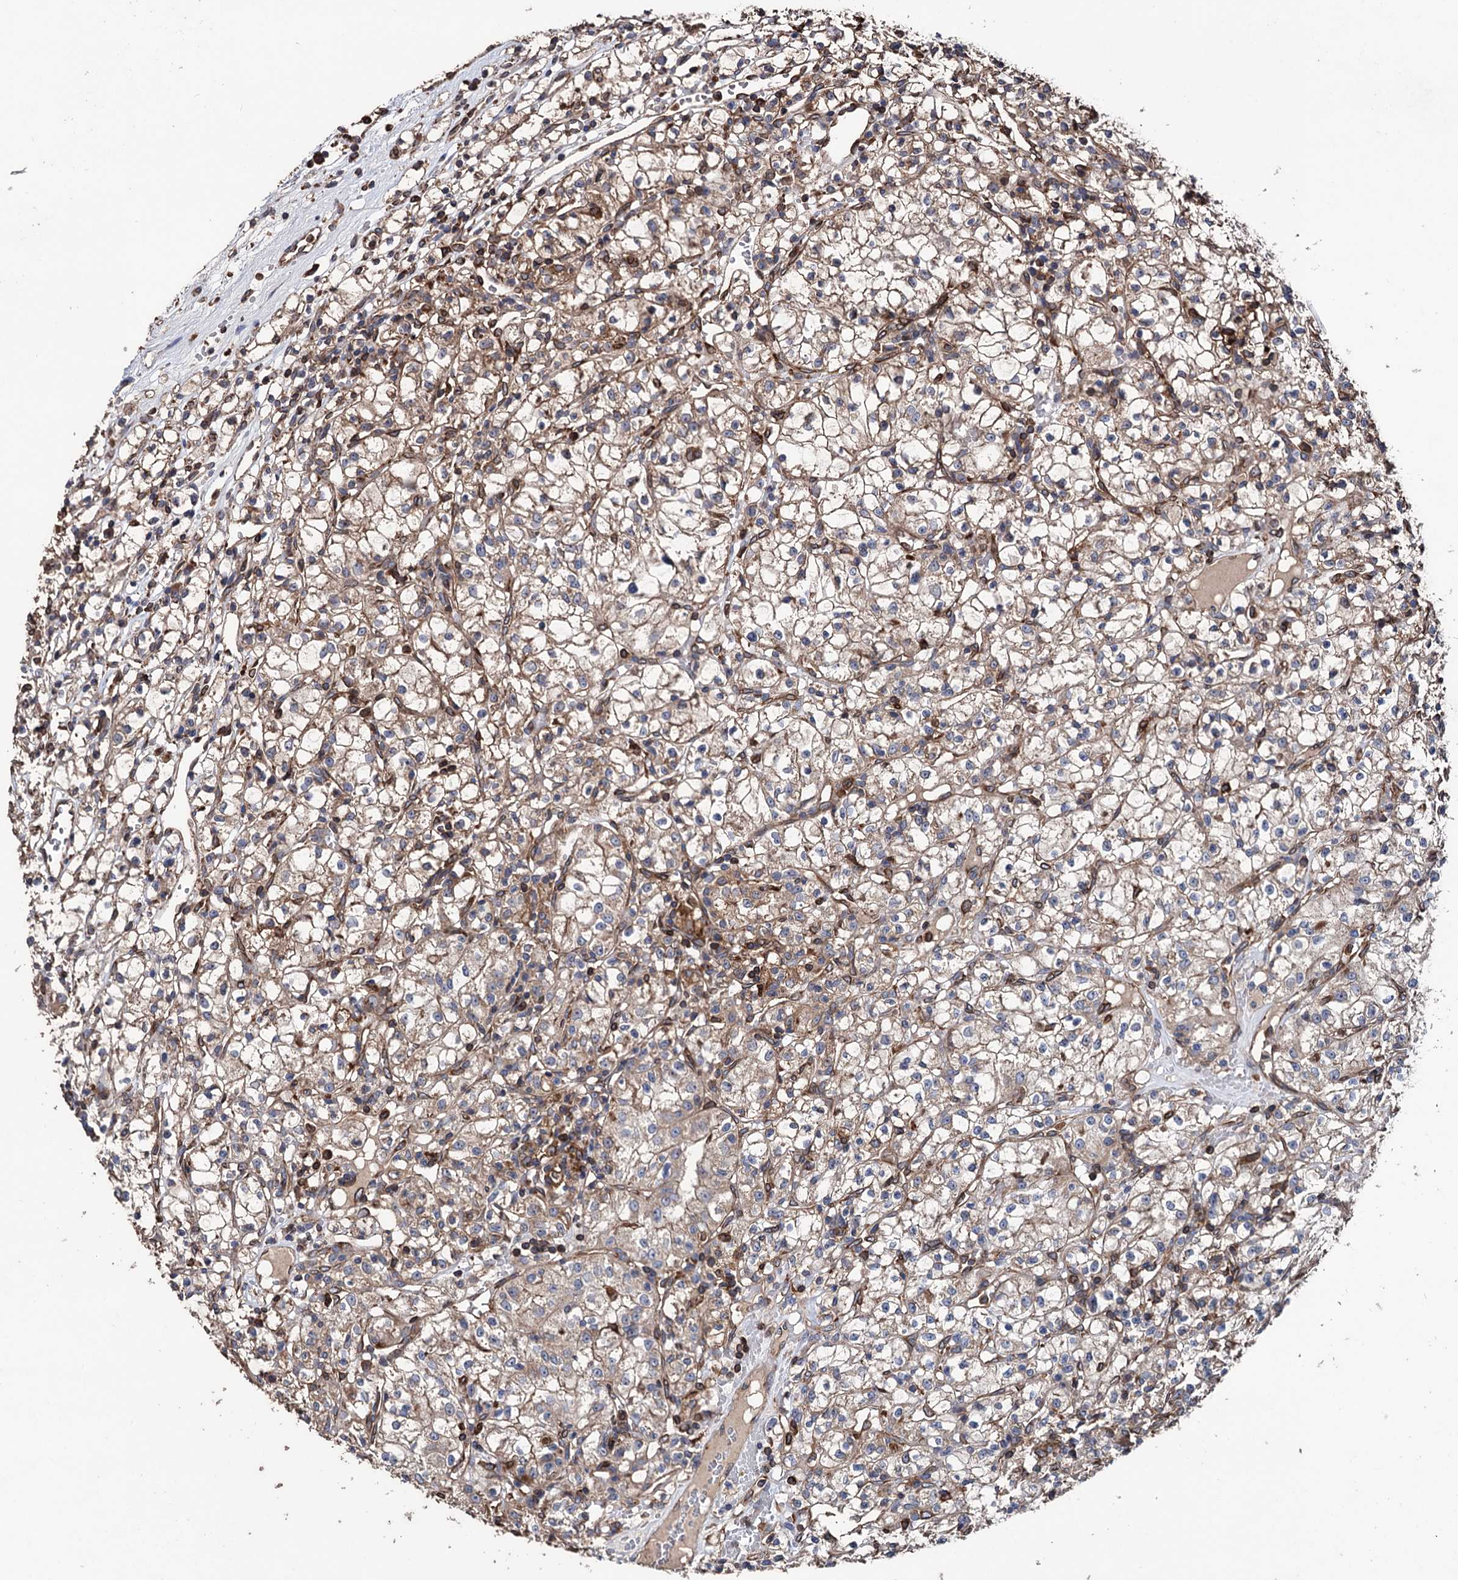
{"staining": {"intensity": "weak", "quantity": ">75%", "location": "cytoplasmic/membranous"}, "tissue": "renal cancer", "cell_type": "Tumor cells", "image_type": "cancer", "snomed": [{"axis": "morphology", "description": "Adenocarcinoma, NOS"}, {"axis": "topography", "description": "Kidney"}], "caption": "Renal cancer (adenocarcinoma) stained for a protein exhibits weak cytoplasmic/membranous positivity in tumor cells.", "gene": "STING1", "patient": {"sex": "female", "age": 59}}